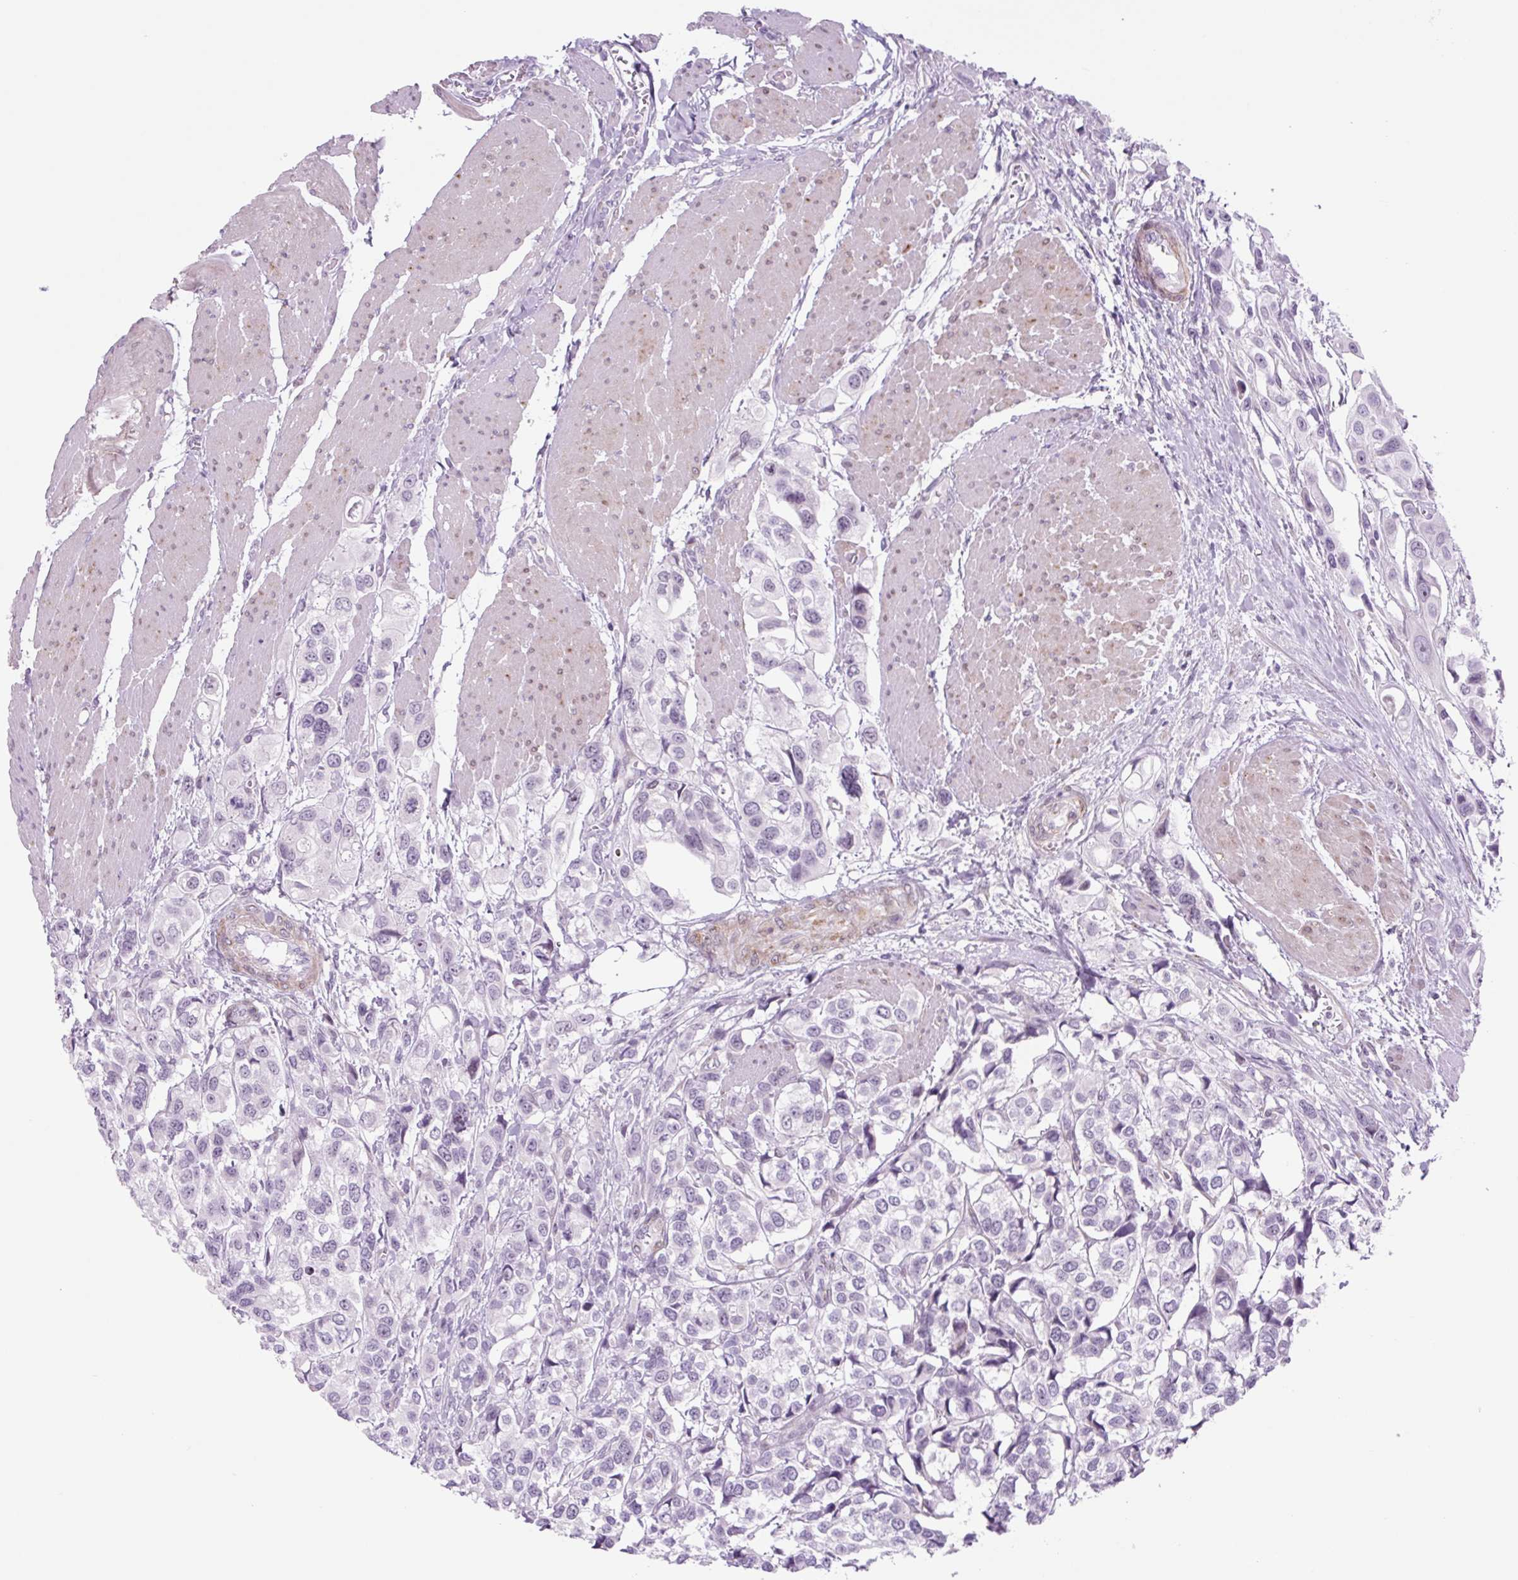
{"staining": {"intensity": "negative", "quantity": "none", "location": "none"}, "tissue": "urothelial cancer", "cell_type": "Tumor cells", "image_type": "cancer", "snomed": [{"axis": "morphology", "description": "Urothelial carcinoma, High grade"}, {"axis": "topography", "description": "Urinary bladder"}], "caption": "High power microscopy image of an IHC micrograph of urothelial cancer, revealing no significant staining in tumor cells.", "gene": "RRS1", "patient": {"sex": "male", "age": 67}}